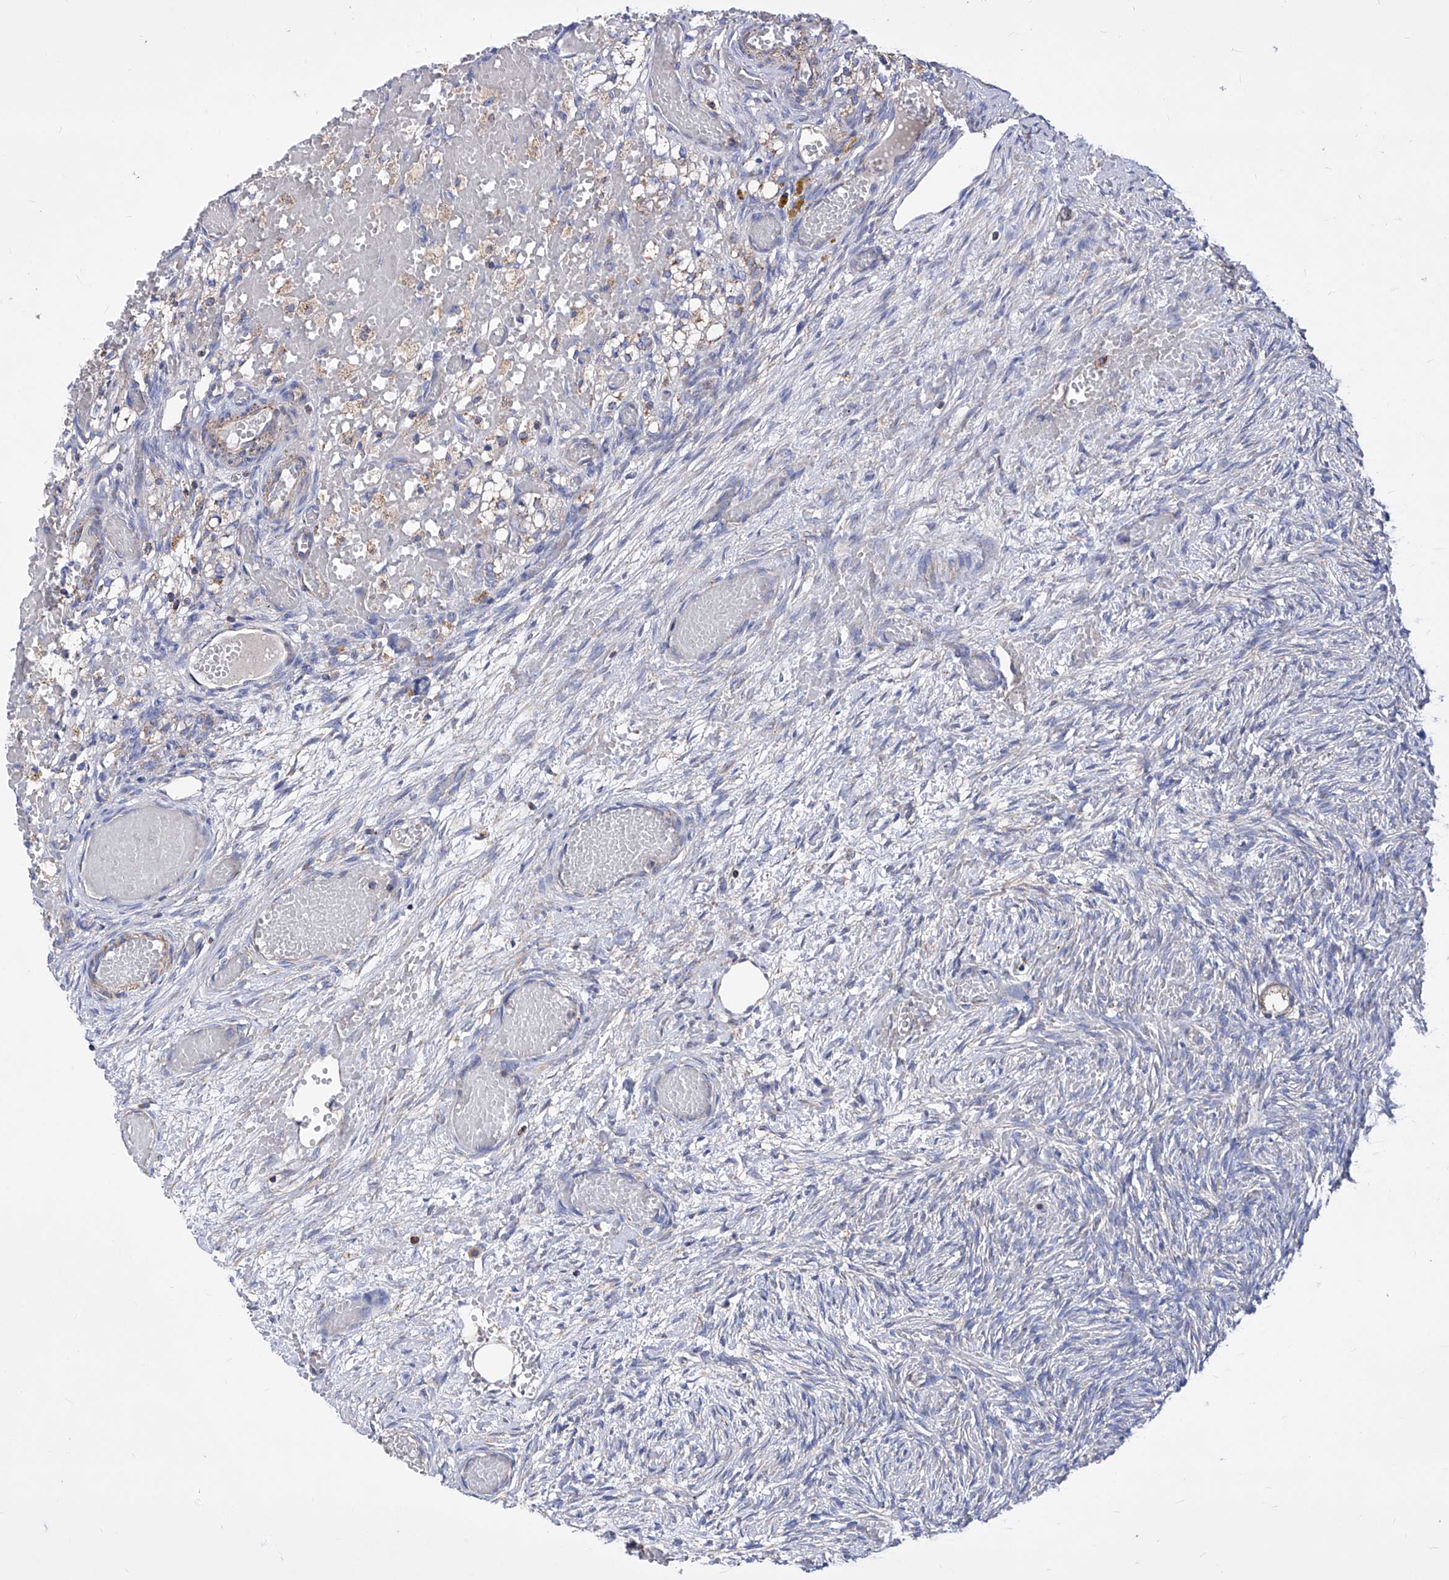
{"staining": {"intensity": "negative", "quantity": "none", "location": "none"}, "tissue": "ovary", "cell_type": "Ovarian stroma cells", "image_type": "normal", "snomed": [{"axis": "morphology", "description": "Adenocarcinoma, NOS"}, {"axis": "topography", "description": "Endometrium"}], "caption": "IHC photomicrograph of unremarkable human ovary stained for a protein (brown), which demonstrates no expression in ovarian stroma cells. The staining is performed using DAB (3,3'-diaminobenzidine) brown chromogen with nuclei counter-stained in using hematoxylin.", "gene": "HRNR", "patient": {"sex": "female", "age": 32}}